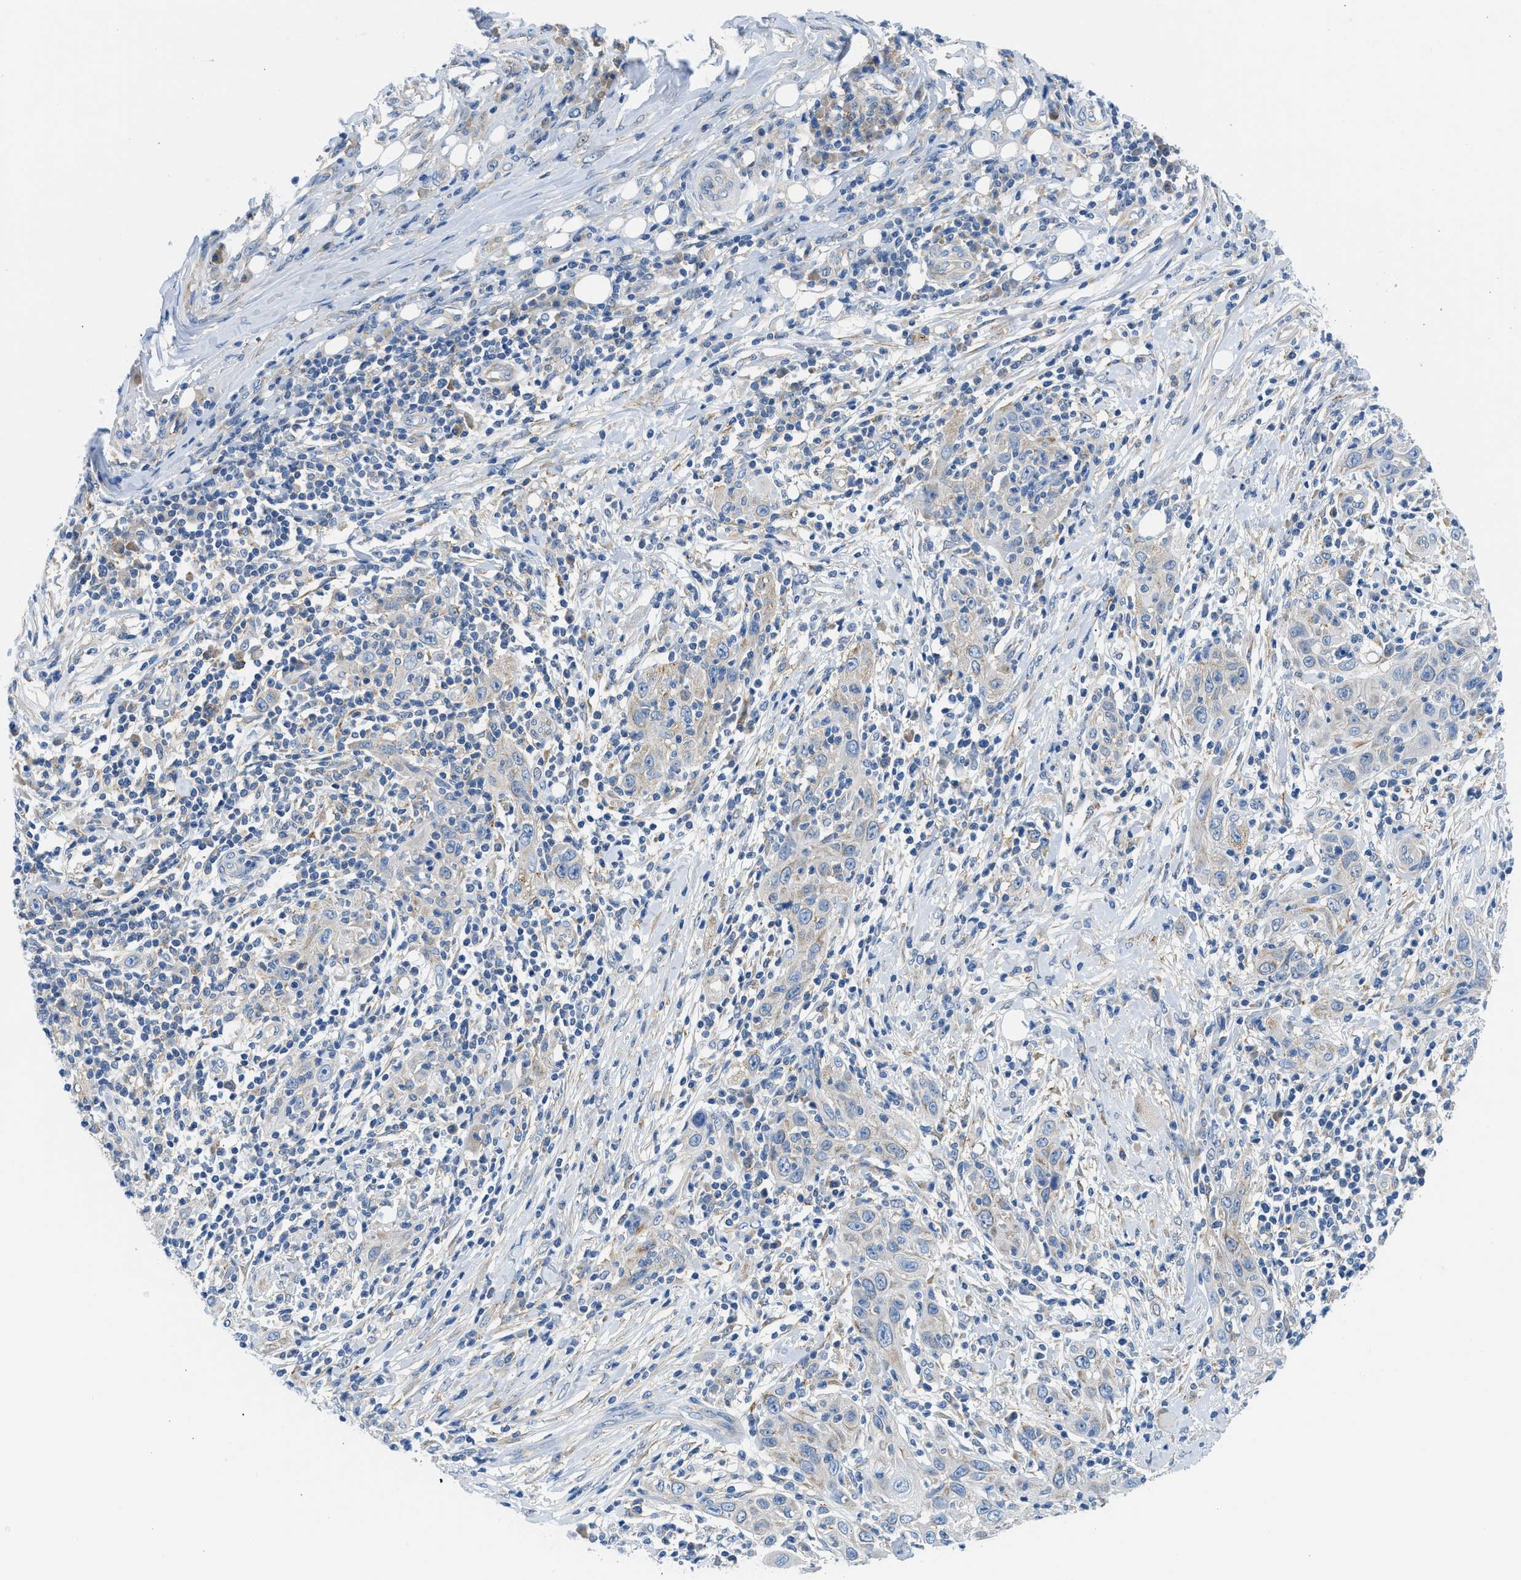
{"staining": {"intensity": "weak", "quantity": "<25%", "location": "cytoplasmic/membranous"}, "tissue": "skin cancer", "cell_type": "Tumor cells", "image_type": "cancer", "snomed": [{"axis": "morphology", "description": "Squamous cell carcinoma, NOS"}, {"axis": "topography", "description": "Skin"}], "caption": "Tumor cells show no significant protein positivity in squamous cell carcinoma (skin). (DAB (3,3'-diaminobenzidine) IHC, high magnification).", "gene": "BNC2", "patient": {"sex": "female", "age": 88}}